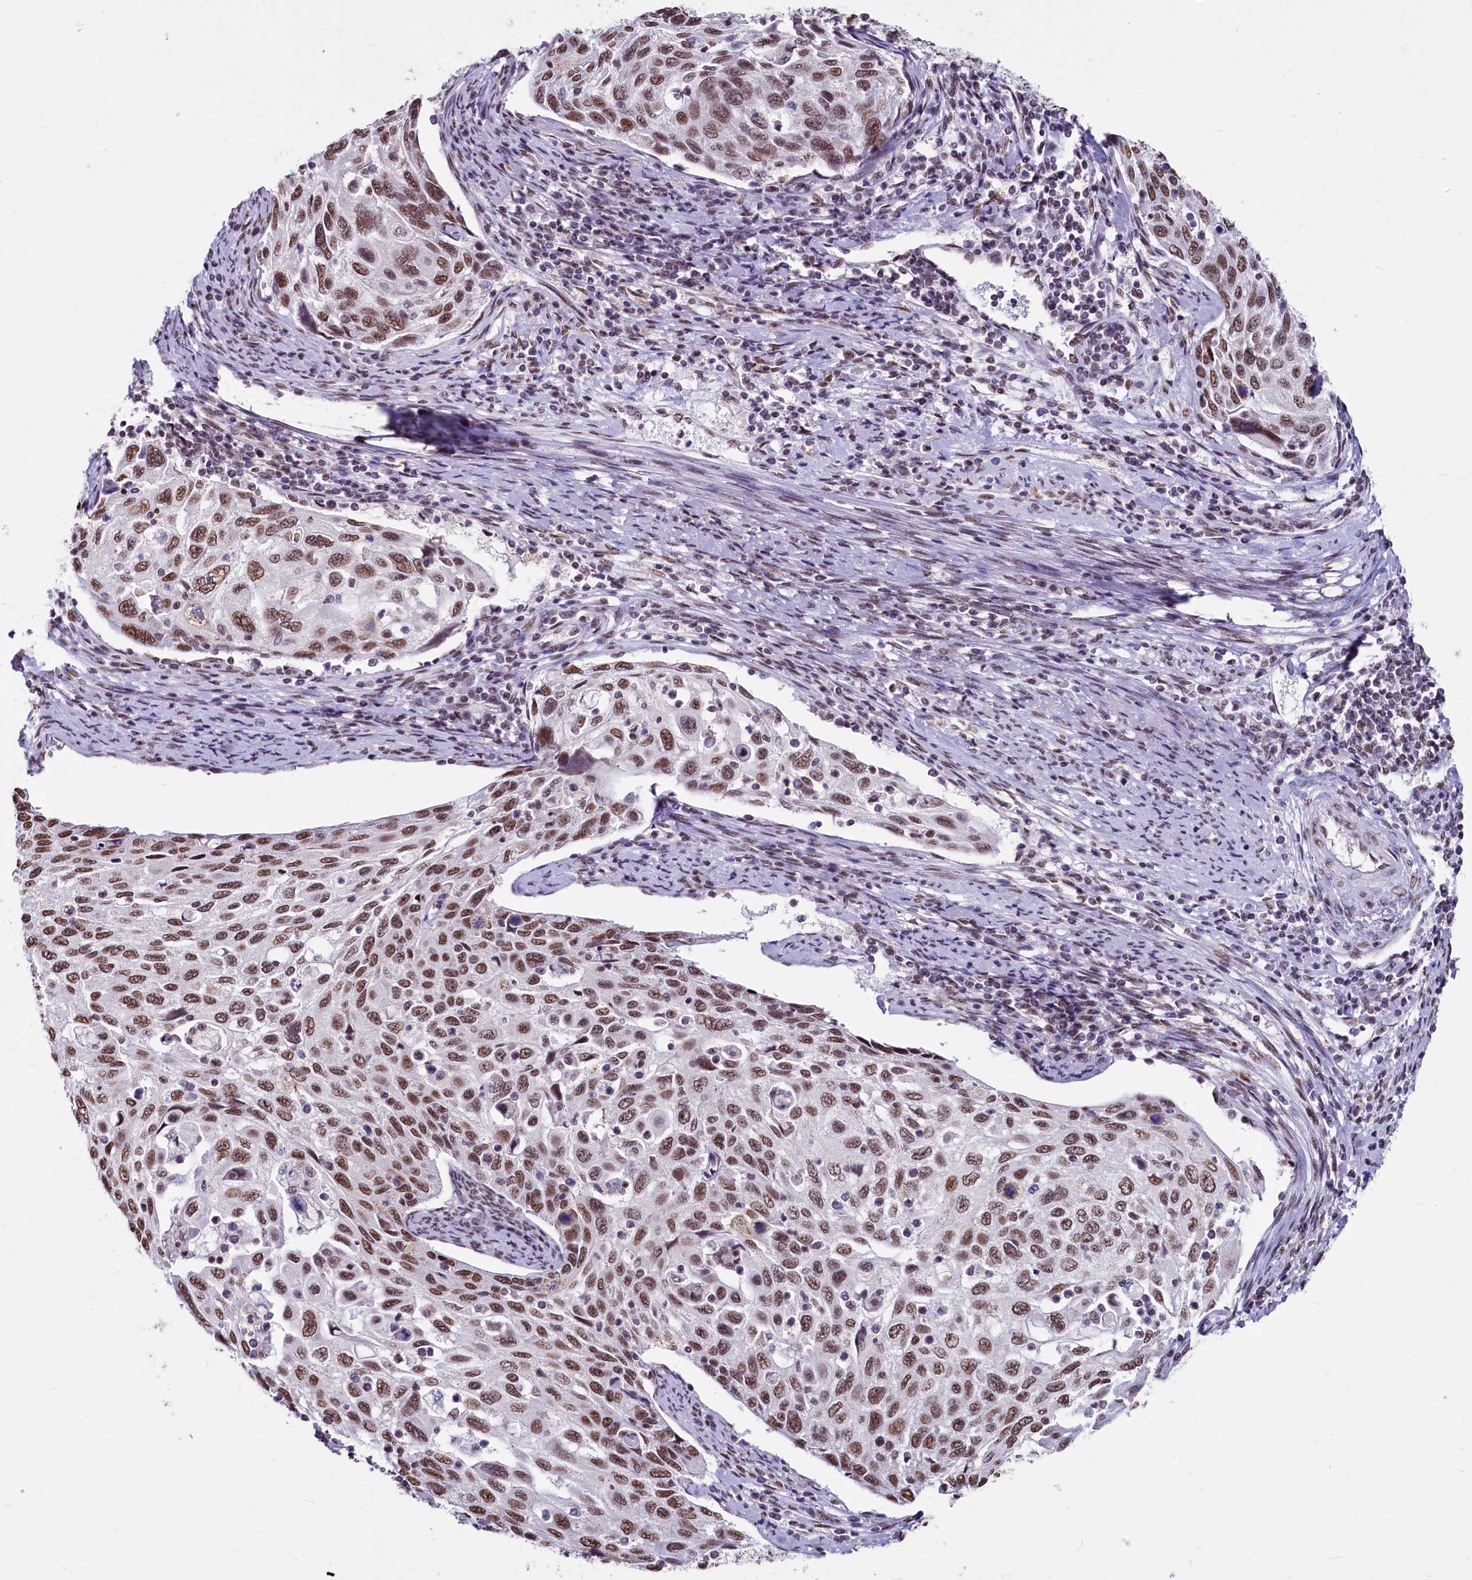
{"staining": {"intensity": "moderate", "quantity": ">75%", "location": "nuclear"}, "tissue": "cervical cancer", "cell_type": "Tumor cells", "image_type": "cancer", "snomed": [{"axis": "morphology", "description": "Squamous cell carcinoma, NOS"}, {"axis": "topography", "description": "Cervix"}], "caption": "DAB (3,3'-diaminobenzidine) immunohistochemical staining of cervical cancer (squamous cell carcinoma) demonstrates moderate nuclear protein expression in about >75% of tumor cells.", "gene": "PARPBP", "patient": {"sex": "female", "age": 70}}